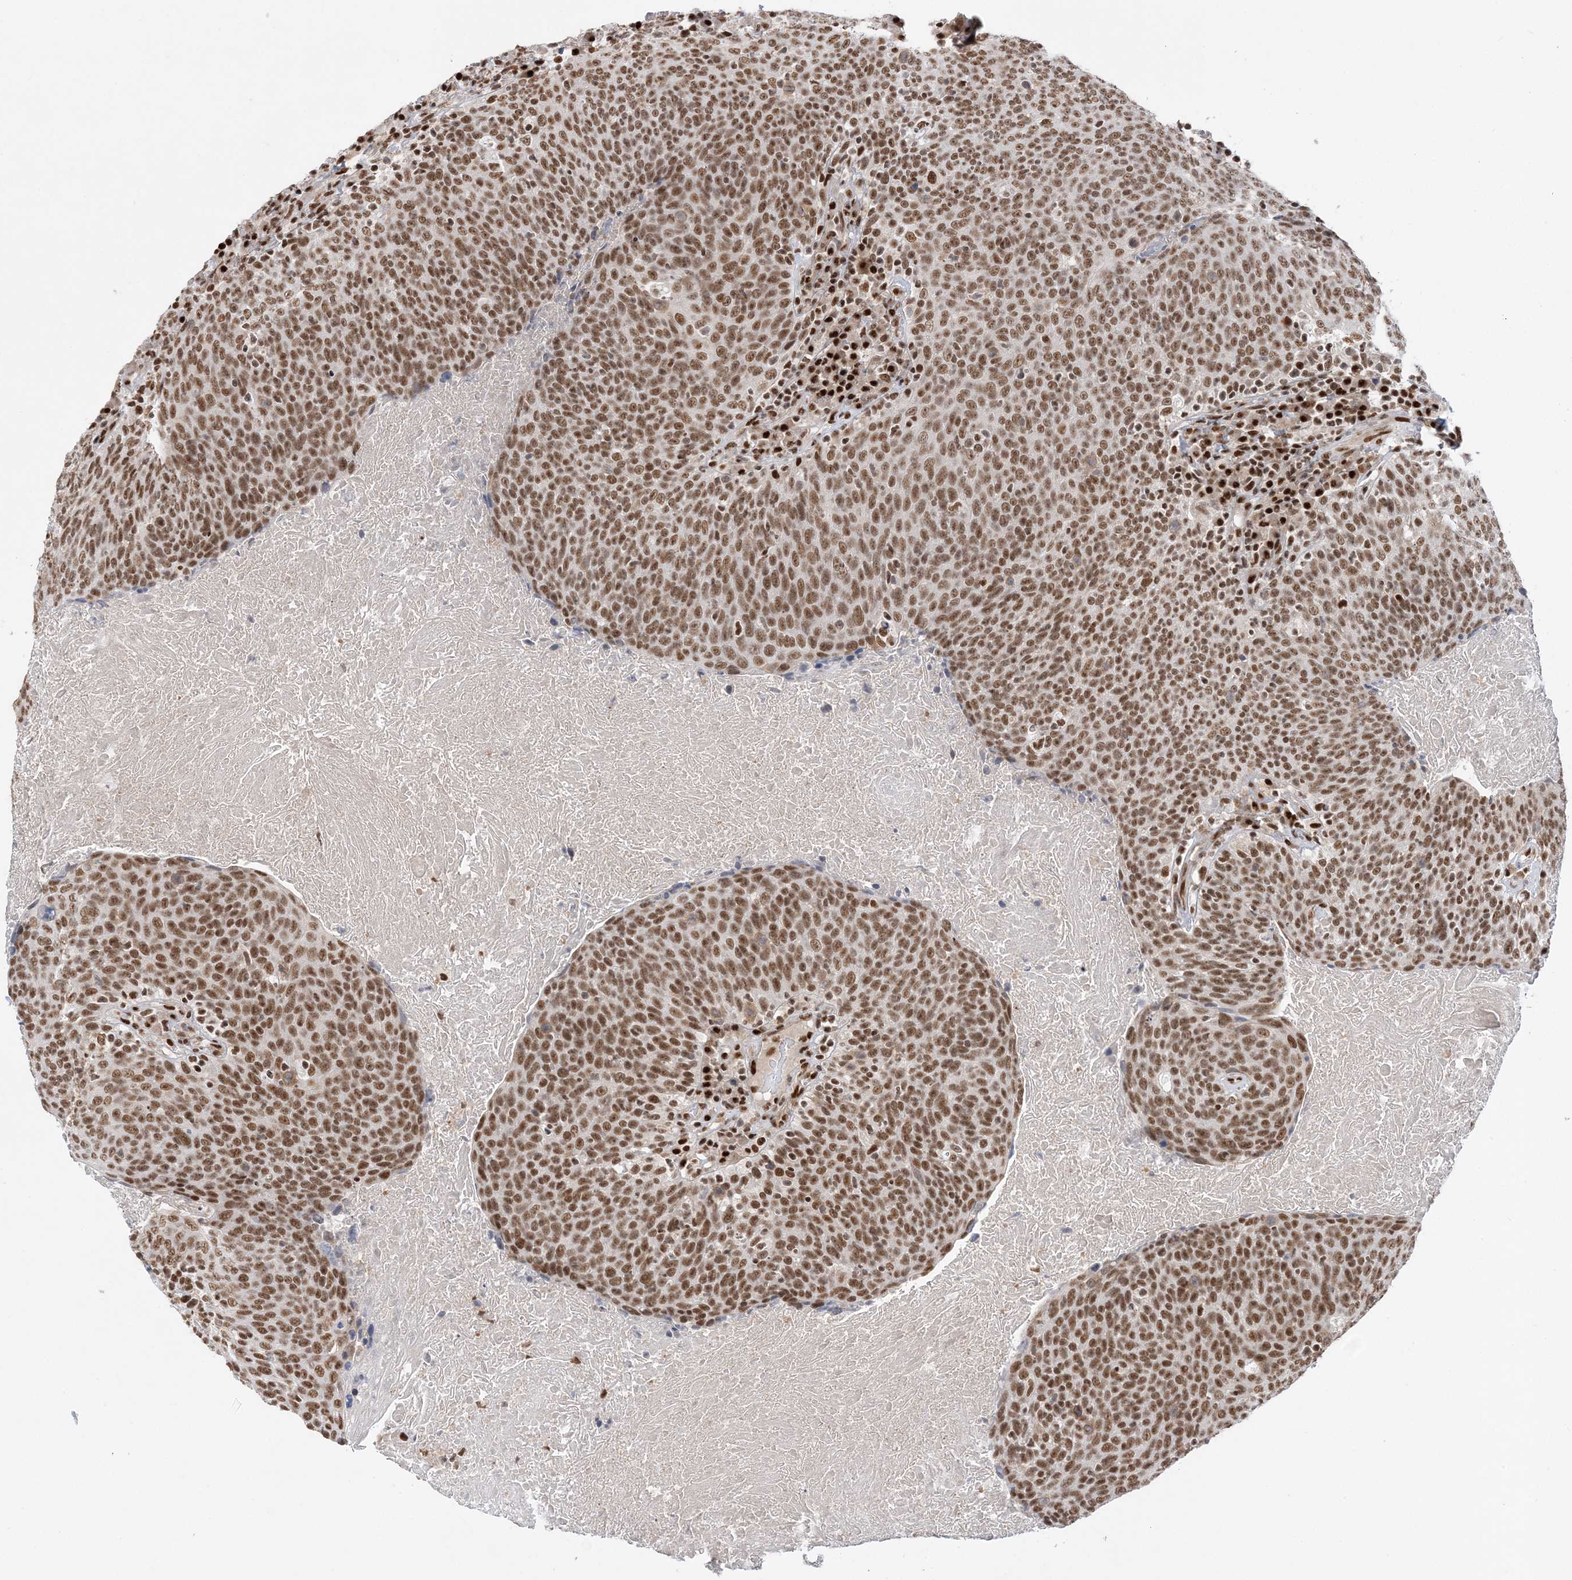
{"staining": {"intensity": "moderate", "quantity": ">75%", "location": "nuclear"}, "tissue": "head and neck cancer", "cell_type": "Tumor cells", "image_type": "cancer", "snomed": [{"axis": "morphology", "description": "Squamous cell carcinoma, NOS"}, {"axis": "morphology", "description": "Squamous cell carcinoma, metastatic, NOS"}, {"axis": "topography", "description": "Lymph node"}, {"axis": "topography", "description": "Head-Neck"}], "caption": "Protein staining of head and neck metastatic squamous cell carcinoma tissue displays moderate nuclear positivity in approximately >75% of tumor cells.", "gene": "SEPHS1", "patient": {"sex": "male", "age": 62}}